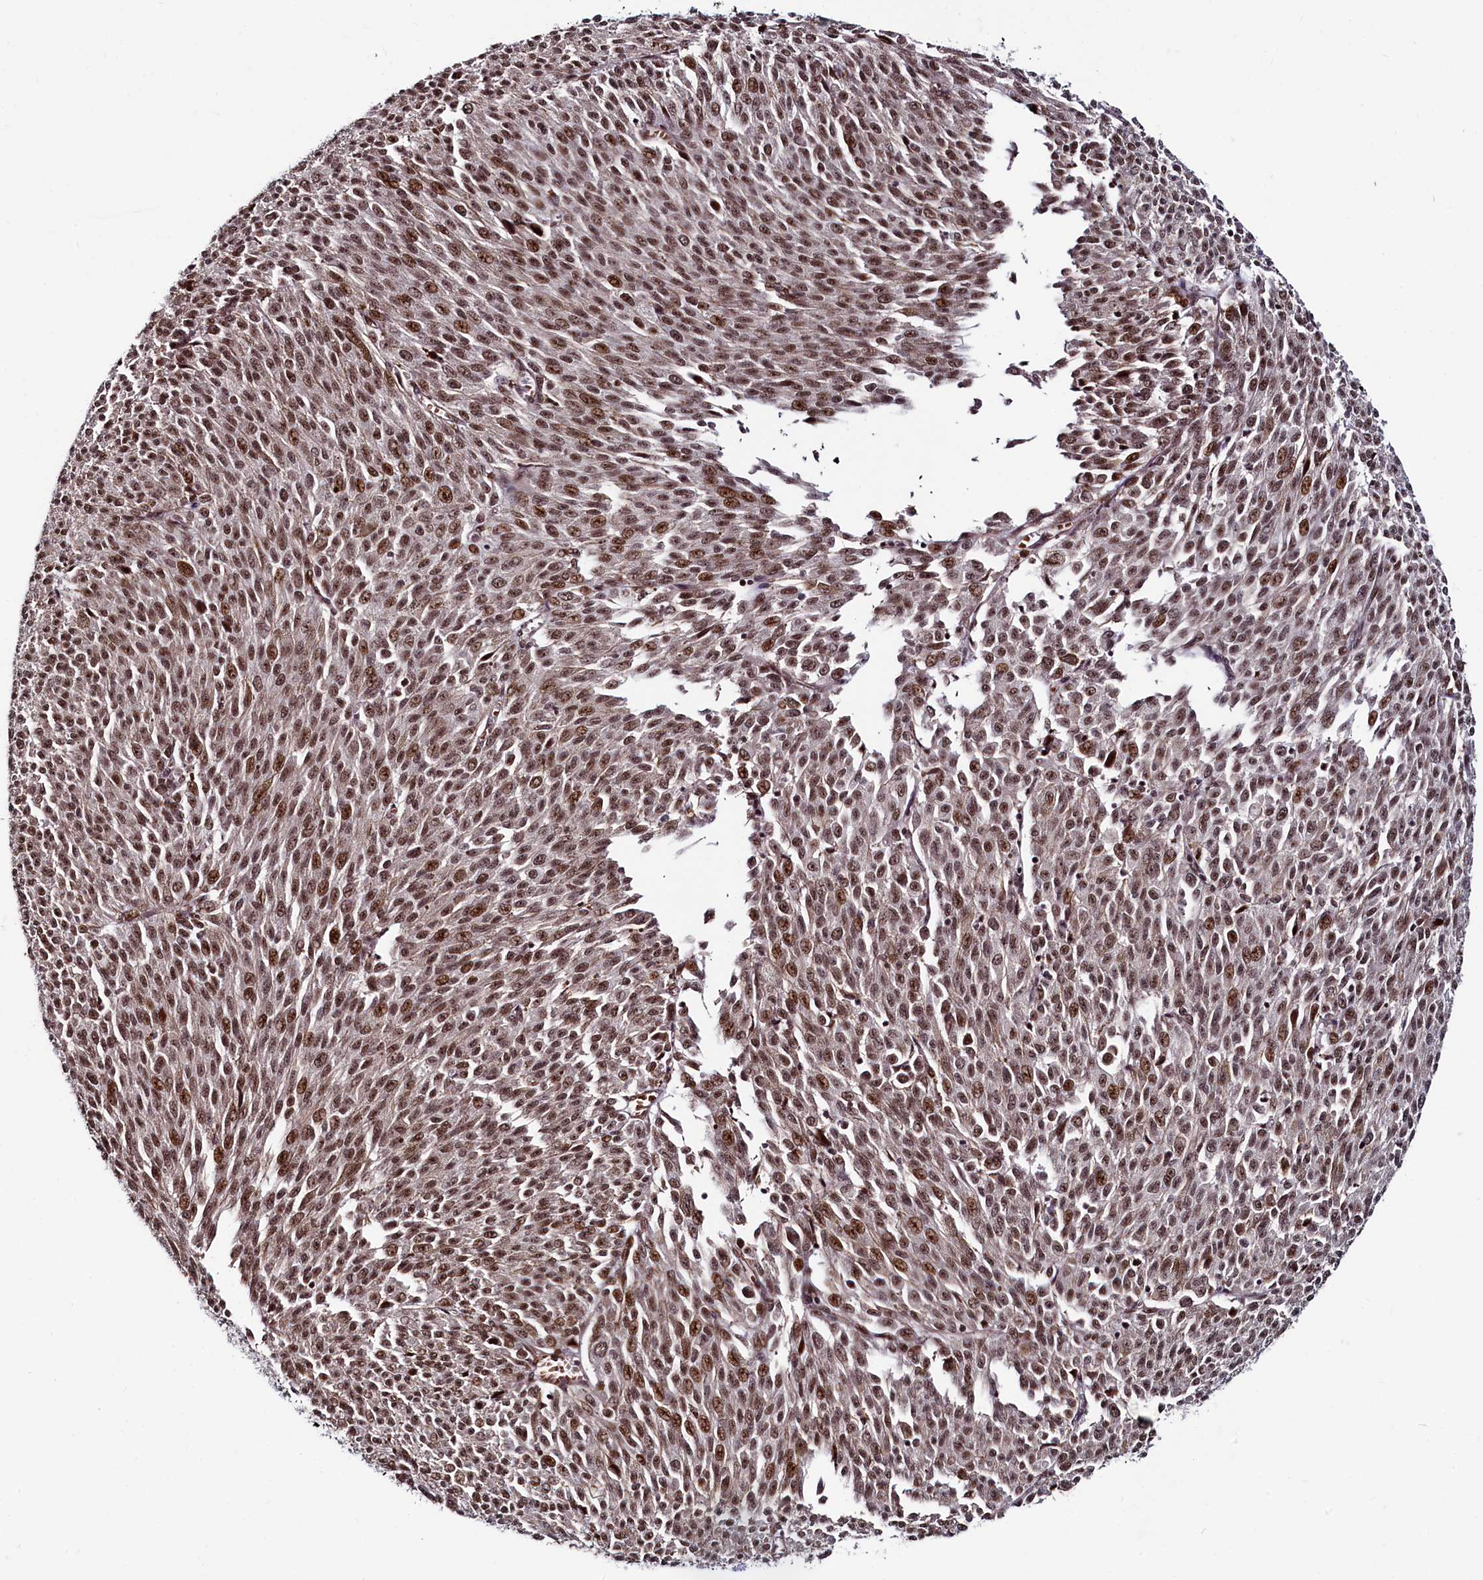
{"staining": {"intensity": "moderate", "quantity": ">75%", "location": "nuclear"}, "tissue": "melanoma", "cell_type": "Tumor cells", "image_type": "cancer", "snomed": [{"axis": "morphology", "description": "Malignant melanoma, NOS"}, {"axis": "topography", "description": "Skin"}], "caption": "Immunohistochemistry (IHC) image of melanoma stained for a protein (brown), which displays medium levels of moderate nuclear positivity in approximately >75% of tumor cells.", "gene": "LEO1", "patient": {"sex": "female", "age": 52}}